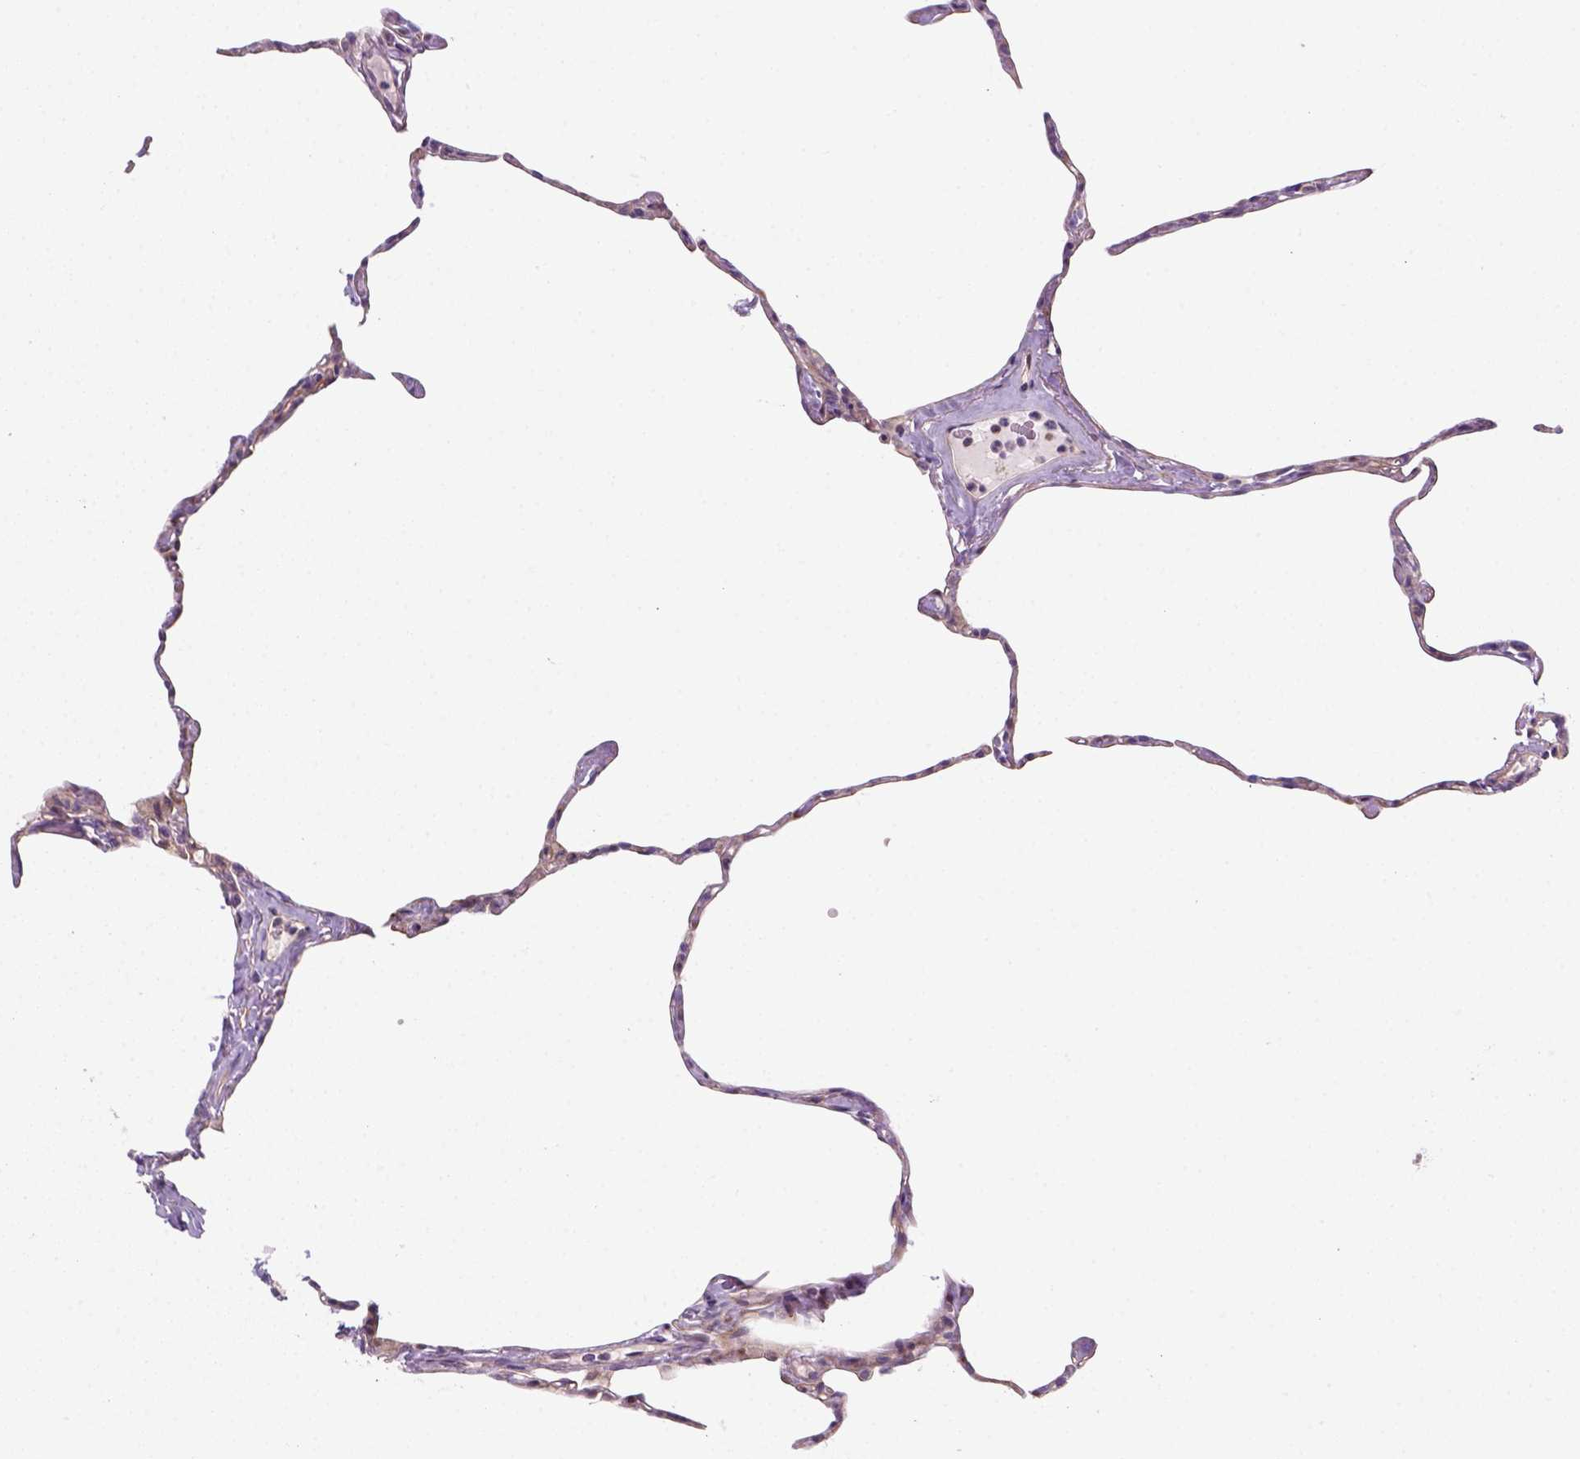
{"staining": {"intensity": "weak", "quantity": ">75%", "location": "cytoplasmic/membranous"}, "tissue": "lung", "cell_type": "Alveolar cells", "image_type": "normal", "snomed": [{"axis": "morphology", "description": "Normal tissue, NOS"}, {"axis": "topography", "description": "Lung"}], "caption": "Lung stained for a protein (brown) demonstrates weak cytoplasmic/membranous positive staining in about >75% of alveolar cells.", "gene": "VSTM5", "patient": {"sex": "male", "age": 65}}